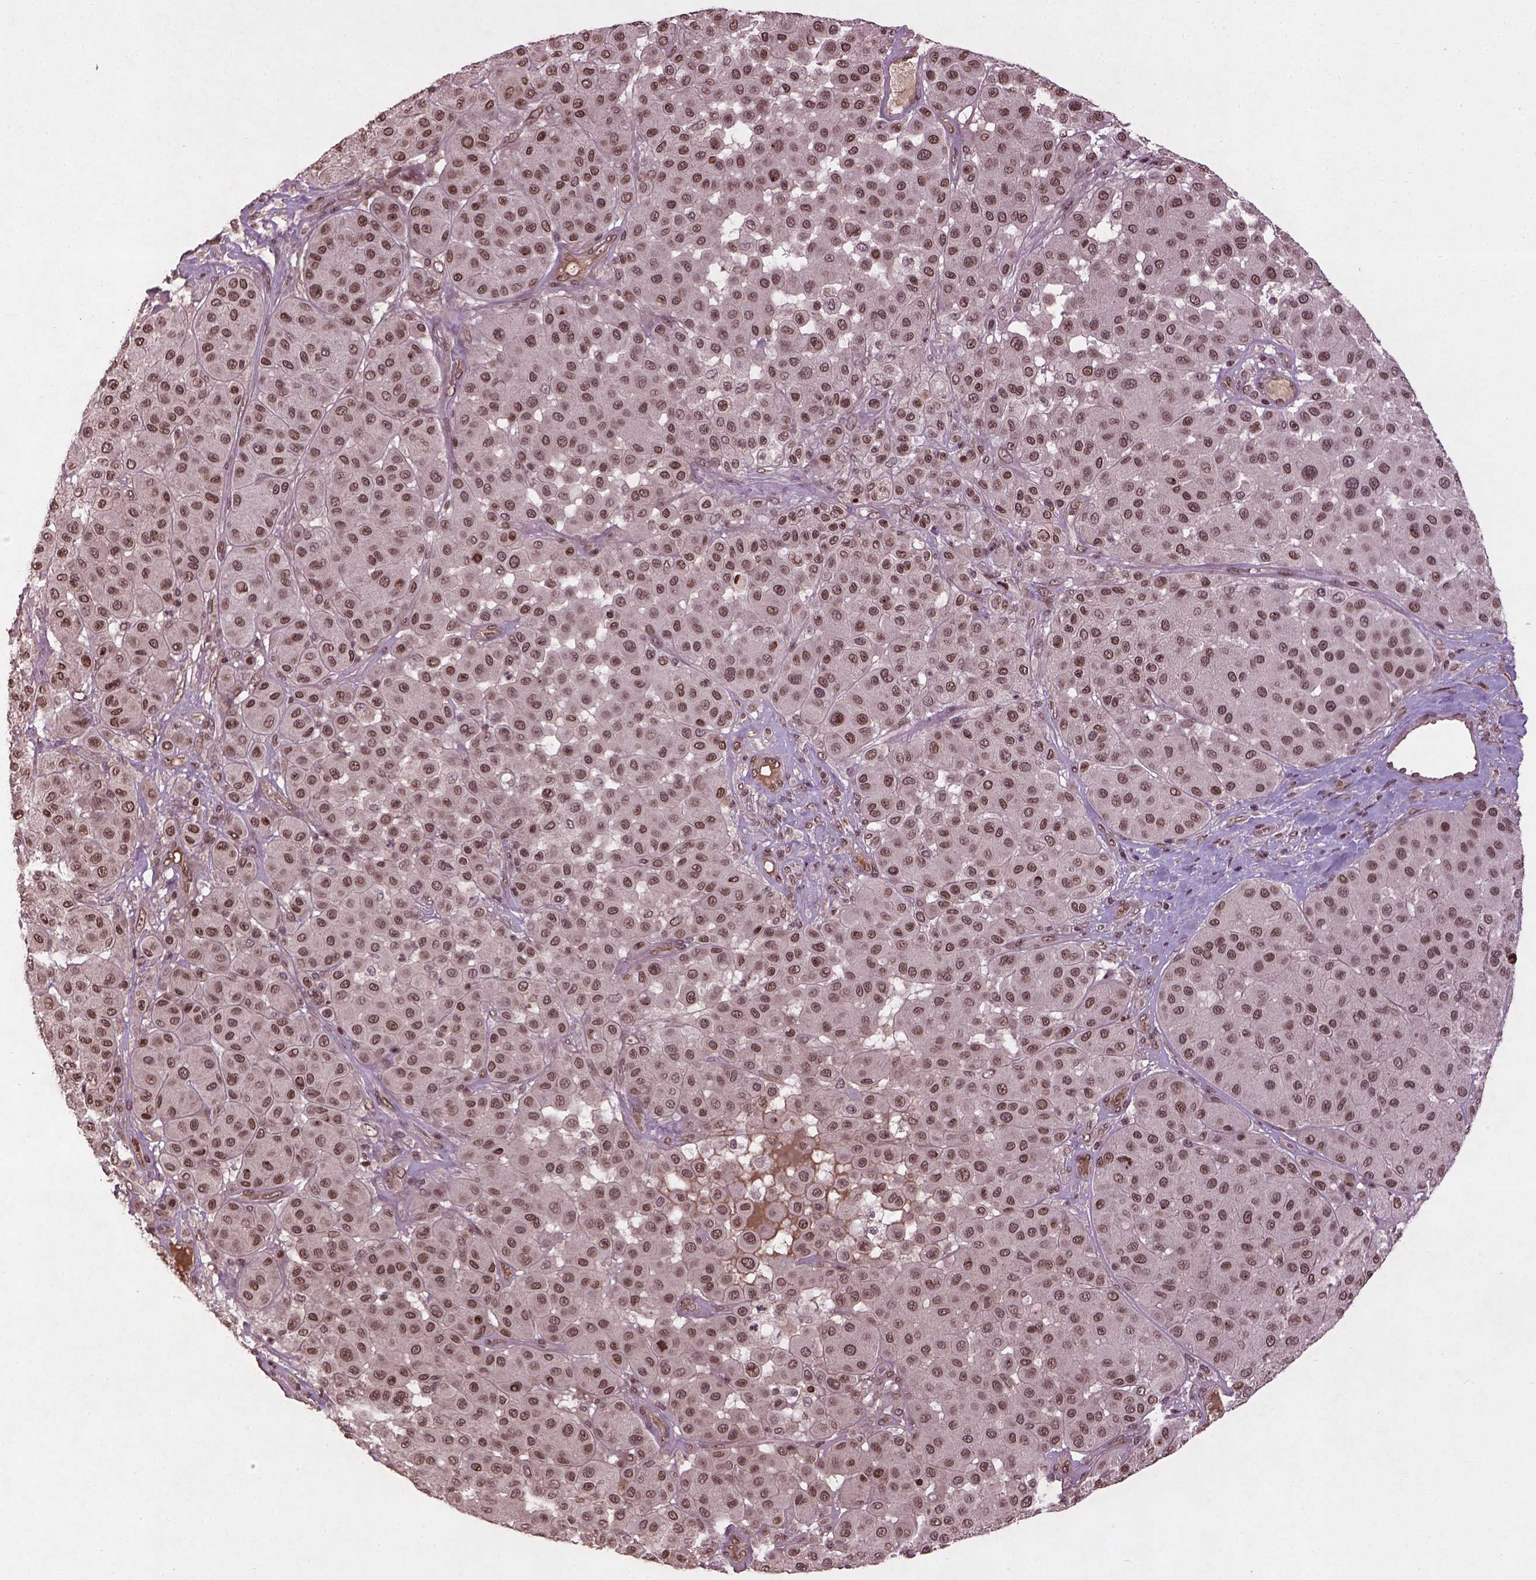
{"staining": {"intensity": "moderate", "quantity": ">75%", "location": "nuclear"}, "tissue": "melanoma", "cell_type": "Tumor cells", "image_type": "cancer", "snomed": [{"axis": "morphology", "description": "Malignant melanoma, Metastatic site"}, {"axis": "topography", "description": "Smooth muscle"}], "caption": "Melanoma stained for a protein (brown) displays moderate nuclear positive staining in approximately >75% of tumor cells.", "gene": "BANF1", "patient": {"sex": "male", "age": 41}}